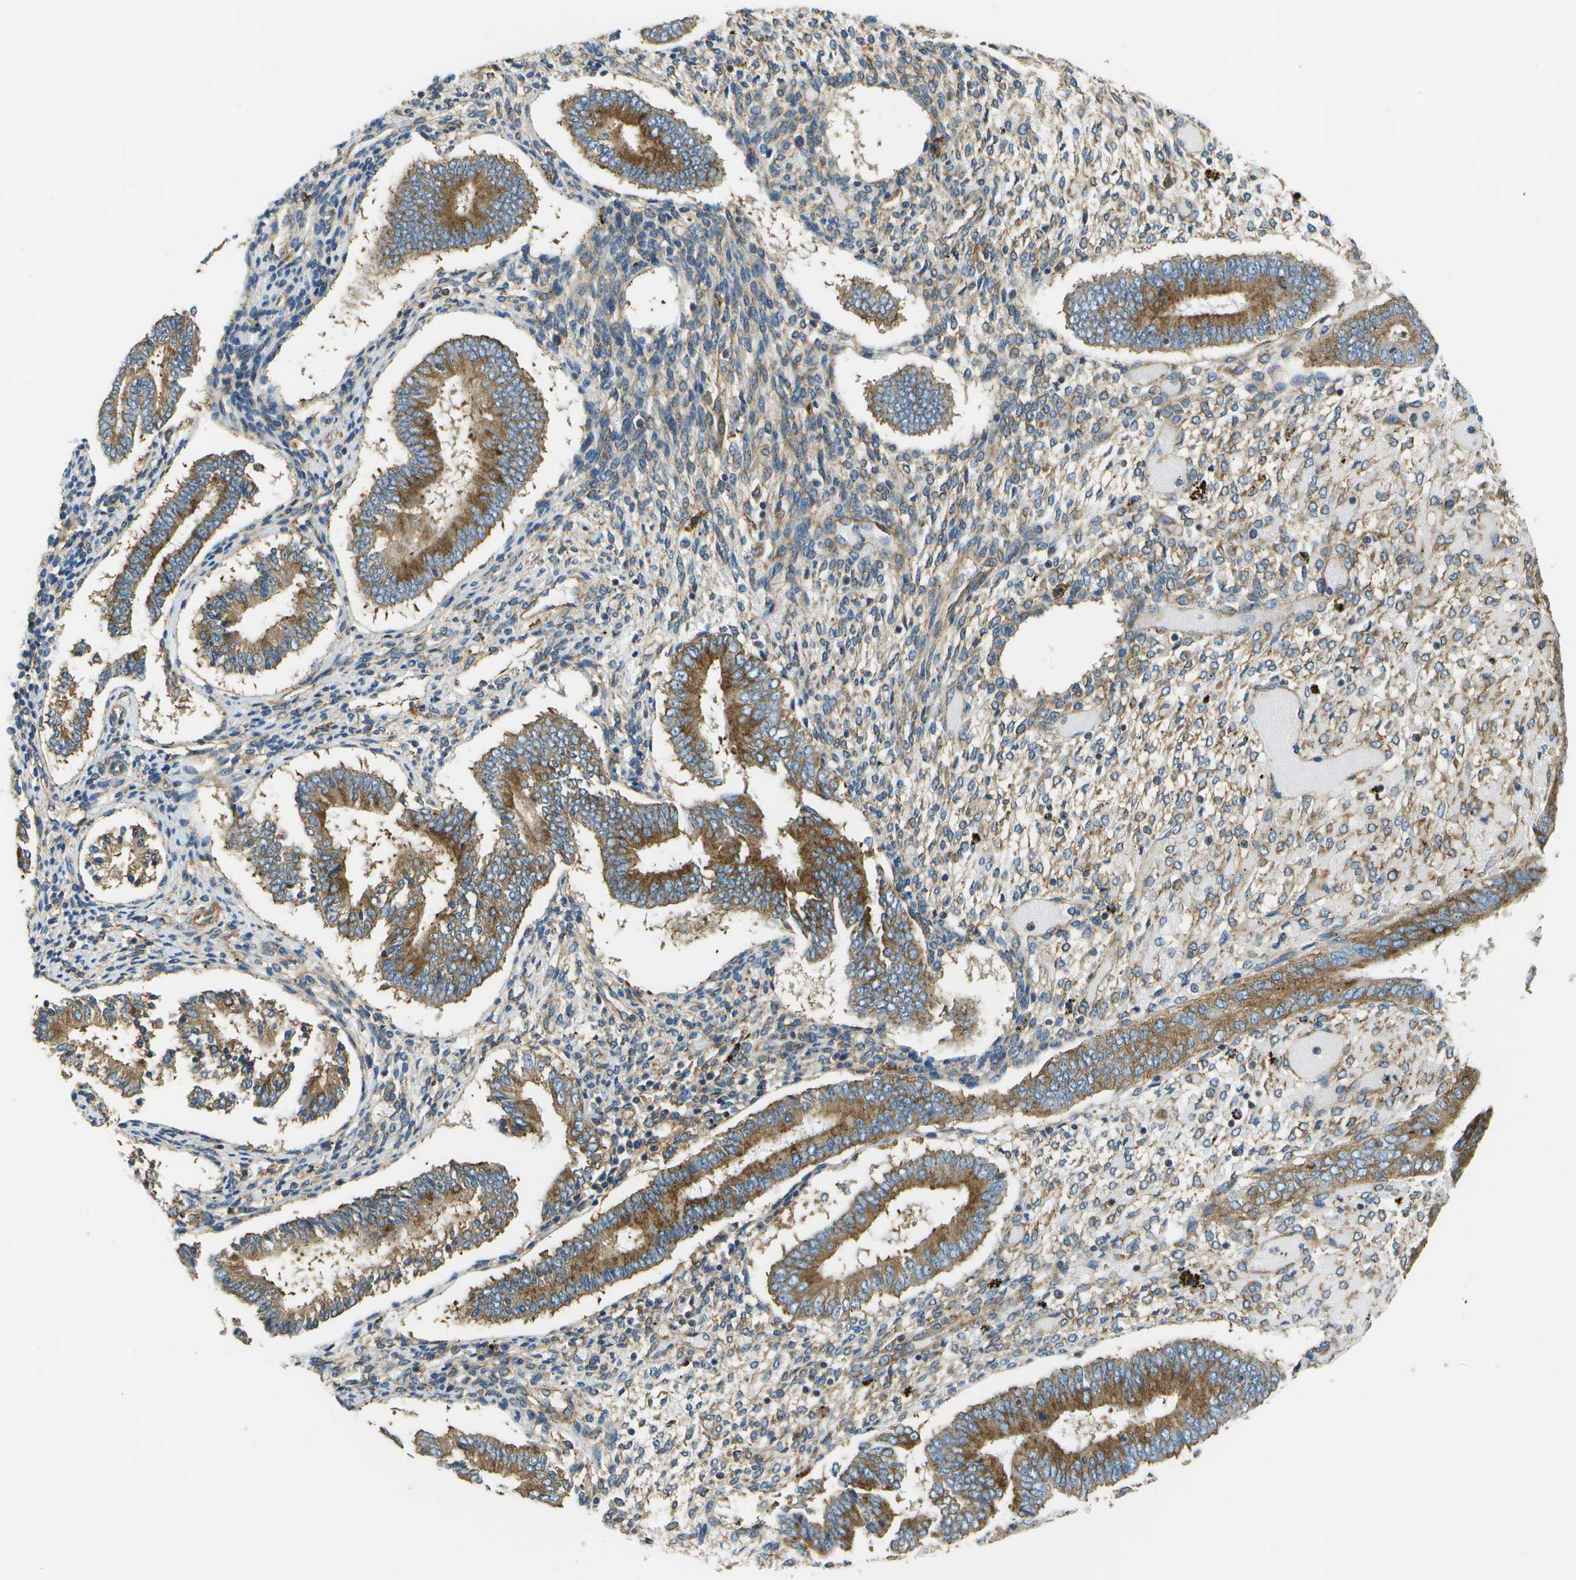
{"staining": {"intensity": "moderate", "quantity": ">75%", "location": "cytoplasmic/membranous"}, "tissue": "endometrium", "cell_type": "Cells in endometrial stroma", "image_type": "normal", "snomed": [{"axis": "morphology", "description": "Normal tissue, NOS"}, {"axis": "topography", "description": "Endometrium"}], "caption": "A brown stain highlights moderate cytoplasmic/membranous positivity of a protein in cells in endometrial stroma of benign human endometrium. Using DAB (3,3'-diaminobenzidine) (brown) and hematoxylin (blue) stains, captured at high magnification using brightfield microscopy.", "gene": "CLTC", "patient": {"sex": "female", "age": 42}}